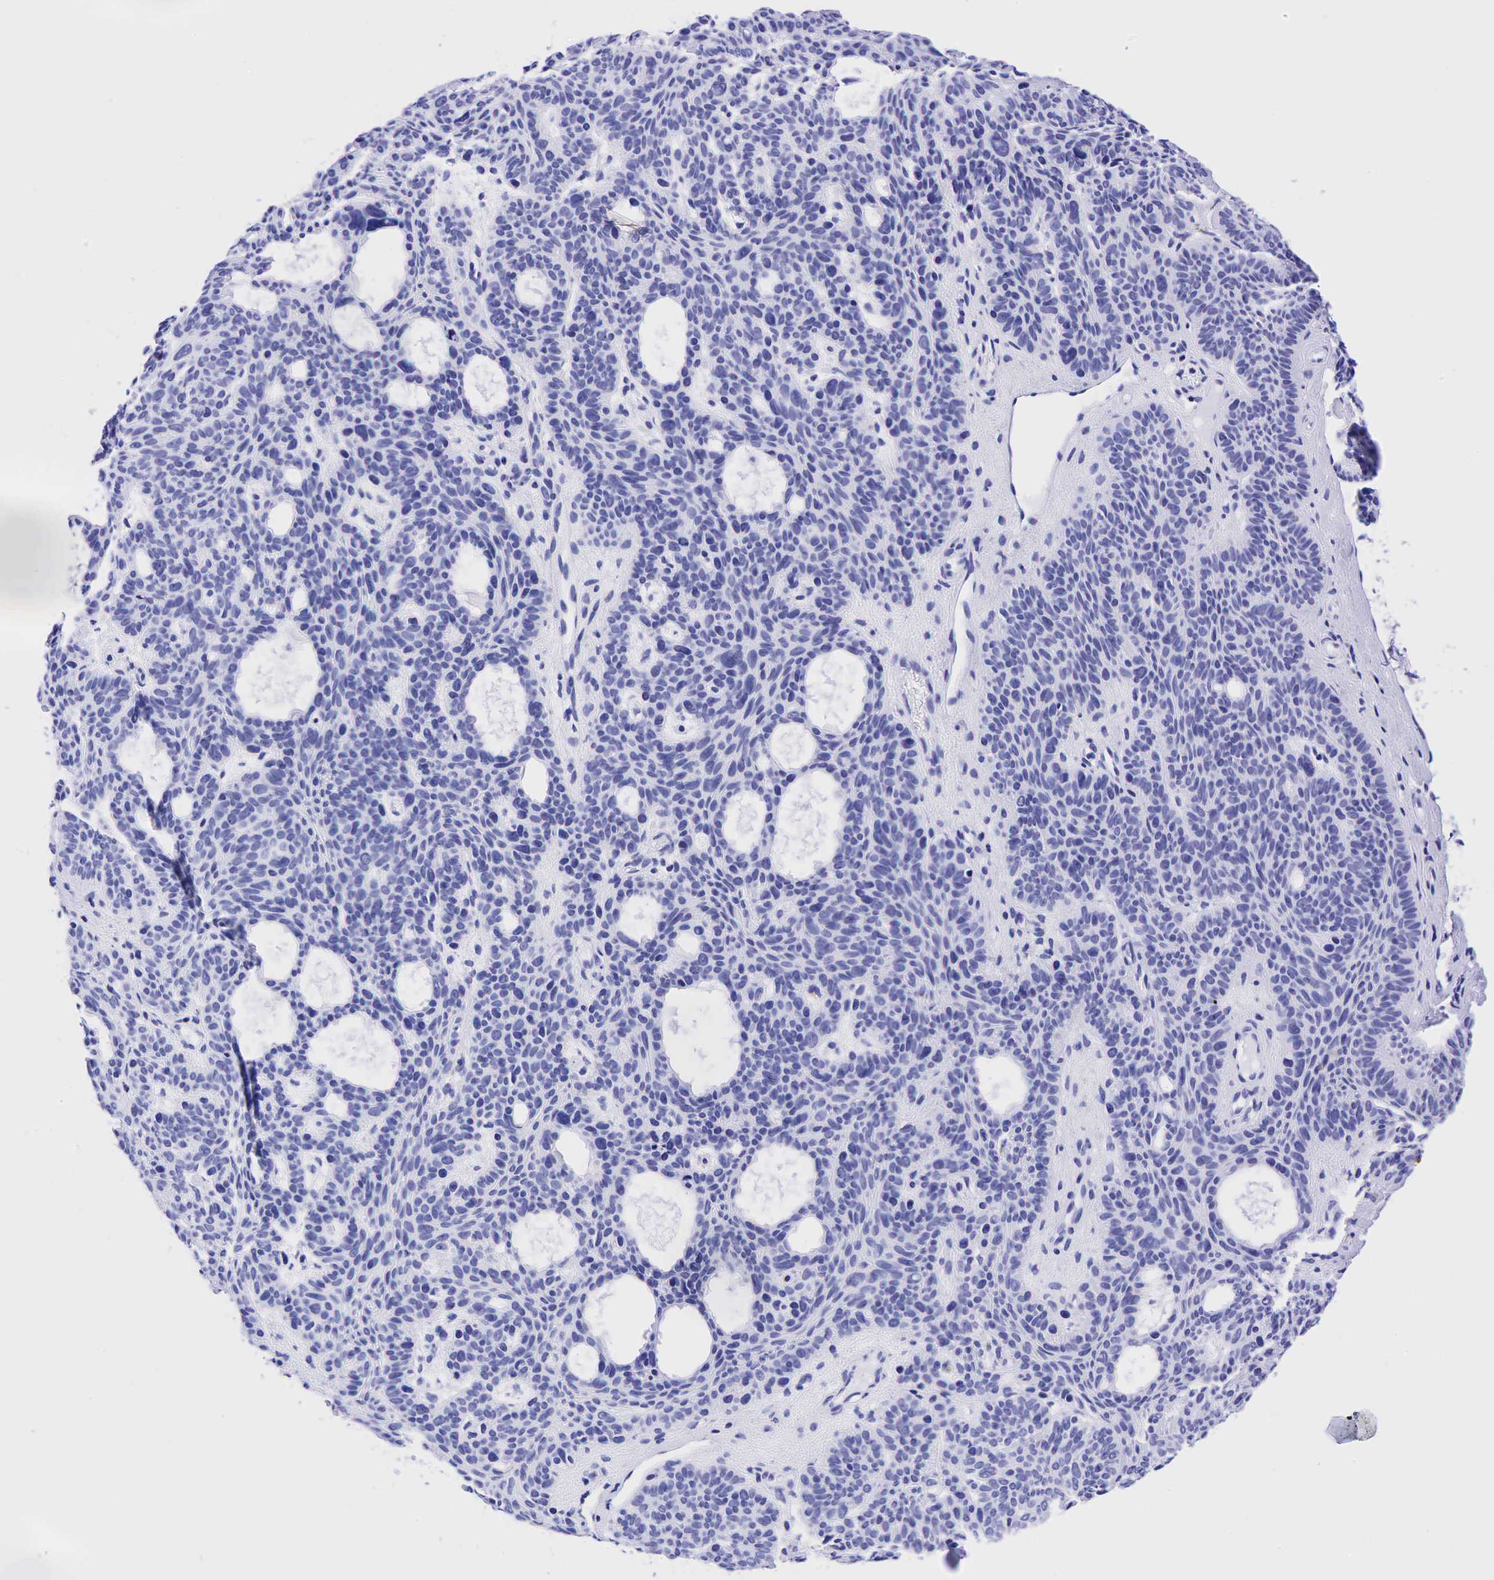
{"staining": {"intensity": "negative", "quantity": "none", "location": "none"}, "tissue": "skin cancer", "cell_type": "Tumor cells", "image_type": "cancer", "snomed": [{"axis": "morphology", "description": "Basal cell carcinoma"}, {"axis": "topography", "description": "Skin"}], "caption": "DAB immunohistochemical staining of human skin cancer (basal cell carcinoma) demonstrates no significant positivity in tumor cells.", "gene": "CEACAM5", "patient": {"sex": "male", "age": 44}}